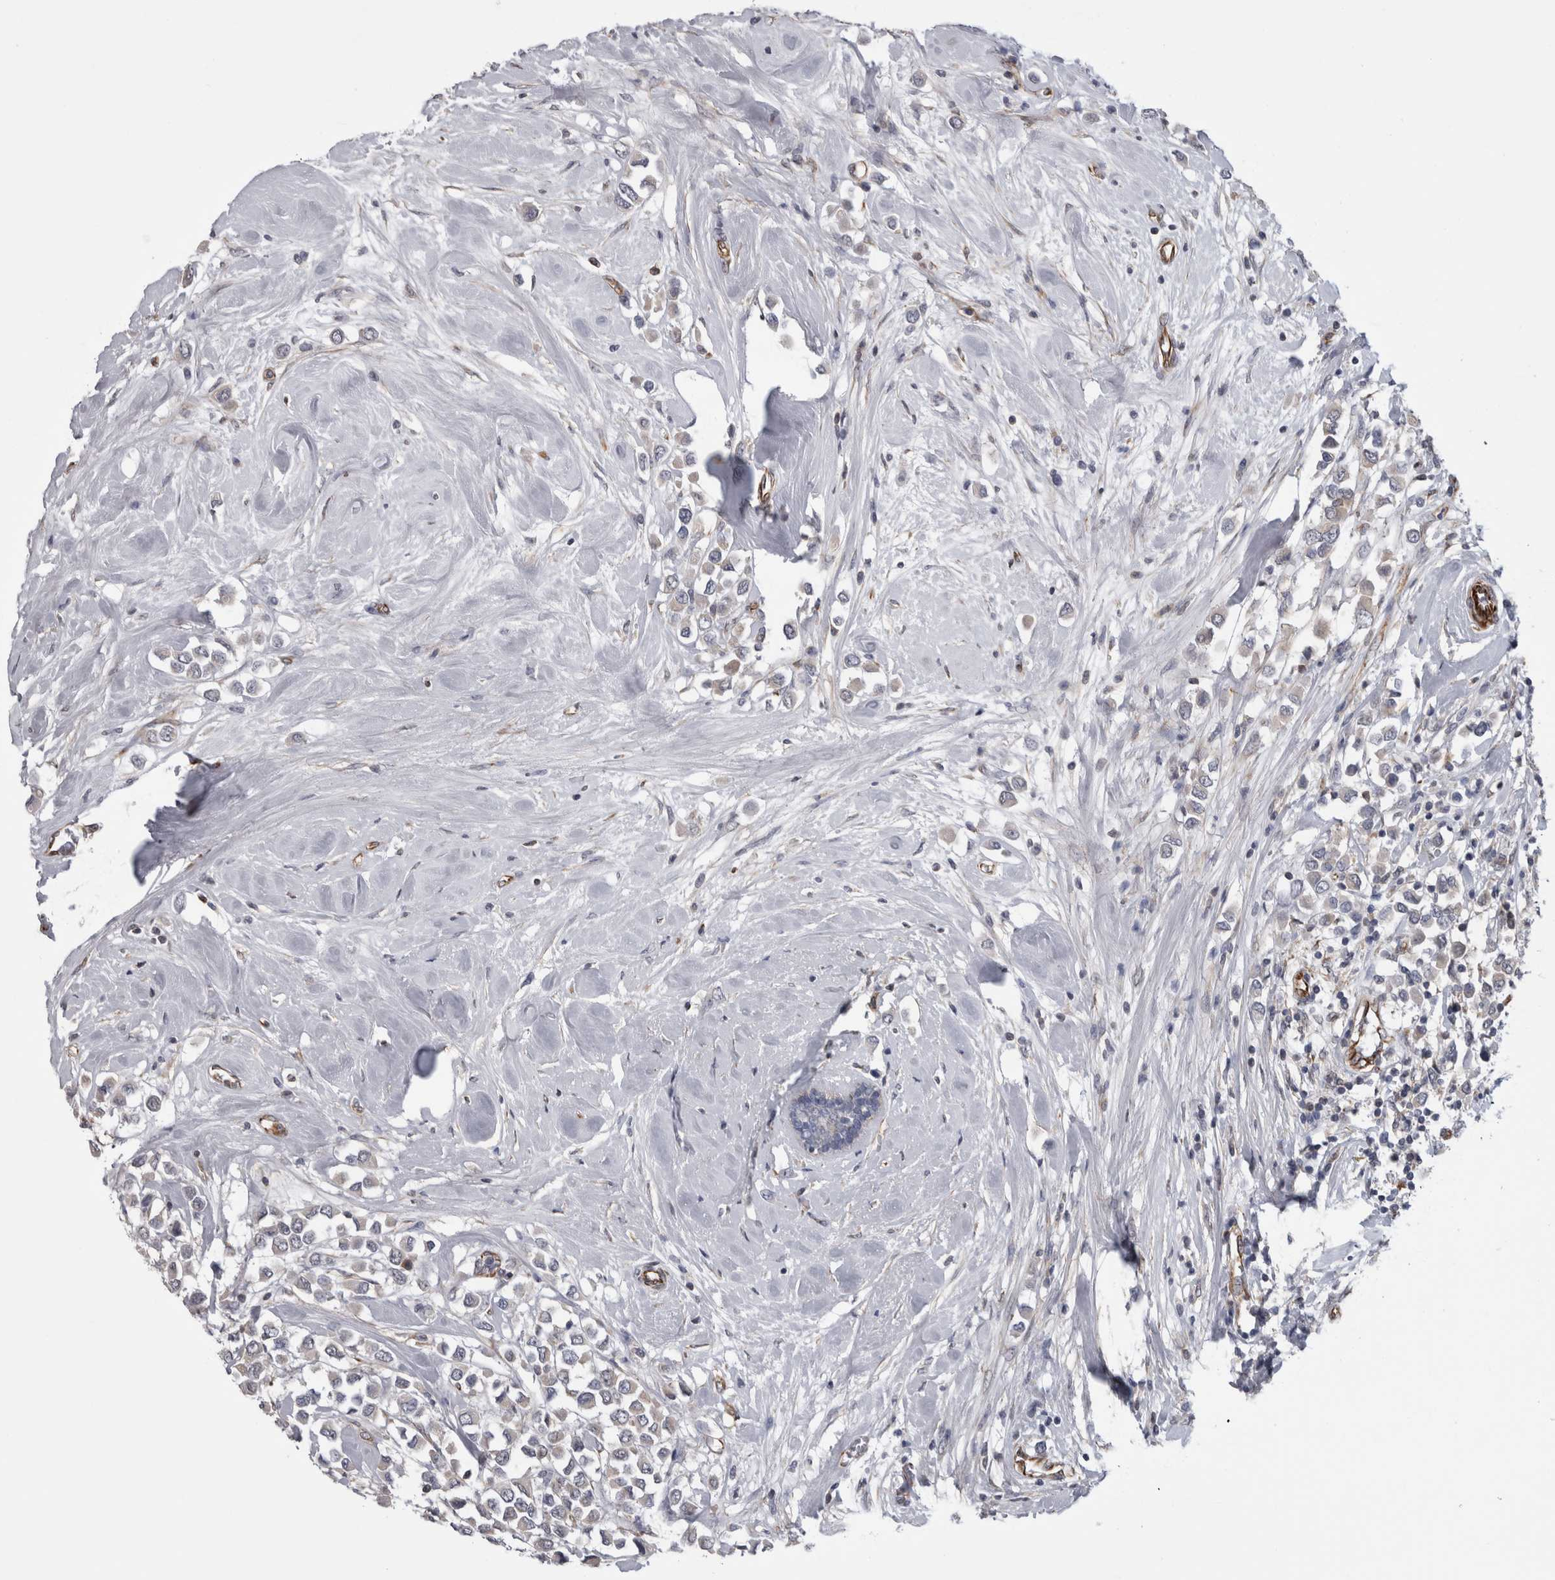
{"staining": {"intensity": "negative", "quantity": "none", "location": "none"}, "tissue": "breast cancer", "cell_type": "Tumor cells", "image_type": "cancer", "snomed": [{"axis": "morphology", "description": "Duct carcinoma"}, {"axis": "topography", "description": "Breast"}], "caption": "Immunohistochemical staining of breast cancer (infiltrating ductal carcinoma) shows no significant staining in tumor cells.", "gene": "ACOT7", "patient": {"sex": "female", "age": 61}}